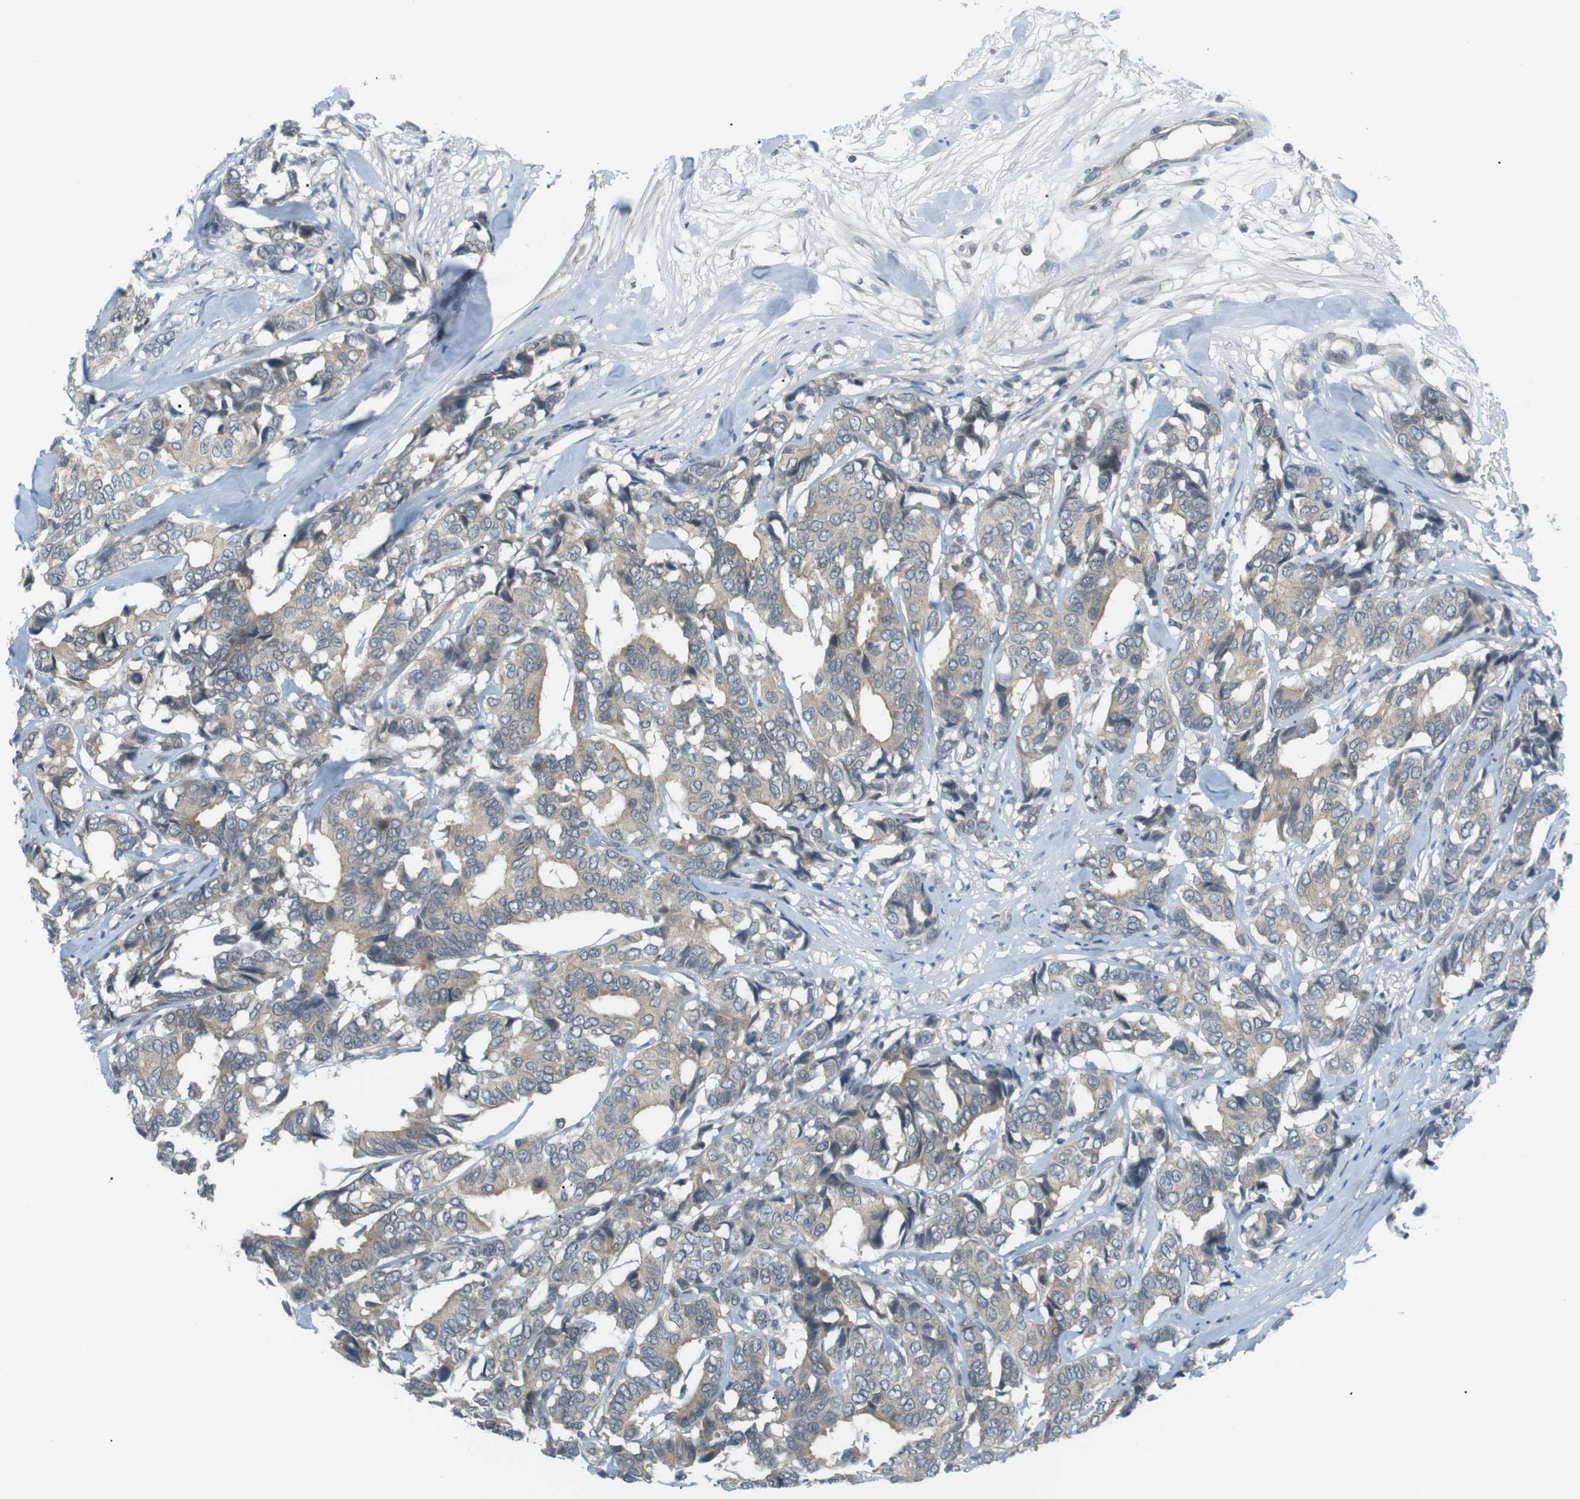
{"staining": {"intensity": "weak", "quantity": ">75%", "location": "cytoplasmic/membranous"}, "tissue": "breast cancer", "cell_type": "Tumor cells", "image_type": "cancer", "snomed": [{"axis": "morphology", "description": "Duct carcinoma"}, {"axis": "topography", "description": "Breast"}], "caption": "Tumor cells demonstrate weak cytoplasmic/membranous staining in approximately >75% of cells in intraductal carcinoma (breast). Ihc stains the protein of interest in brown and the nuclei are stained blue.", "gene": "RTN3", "patient": {"sex": "female", "age": 87}}